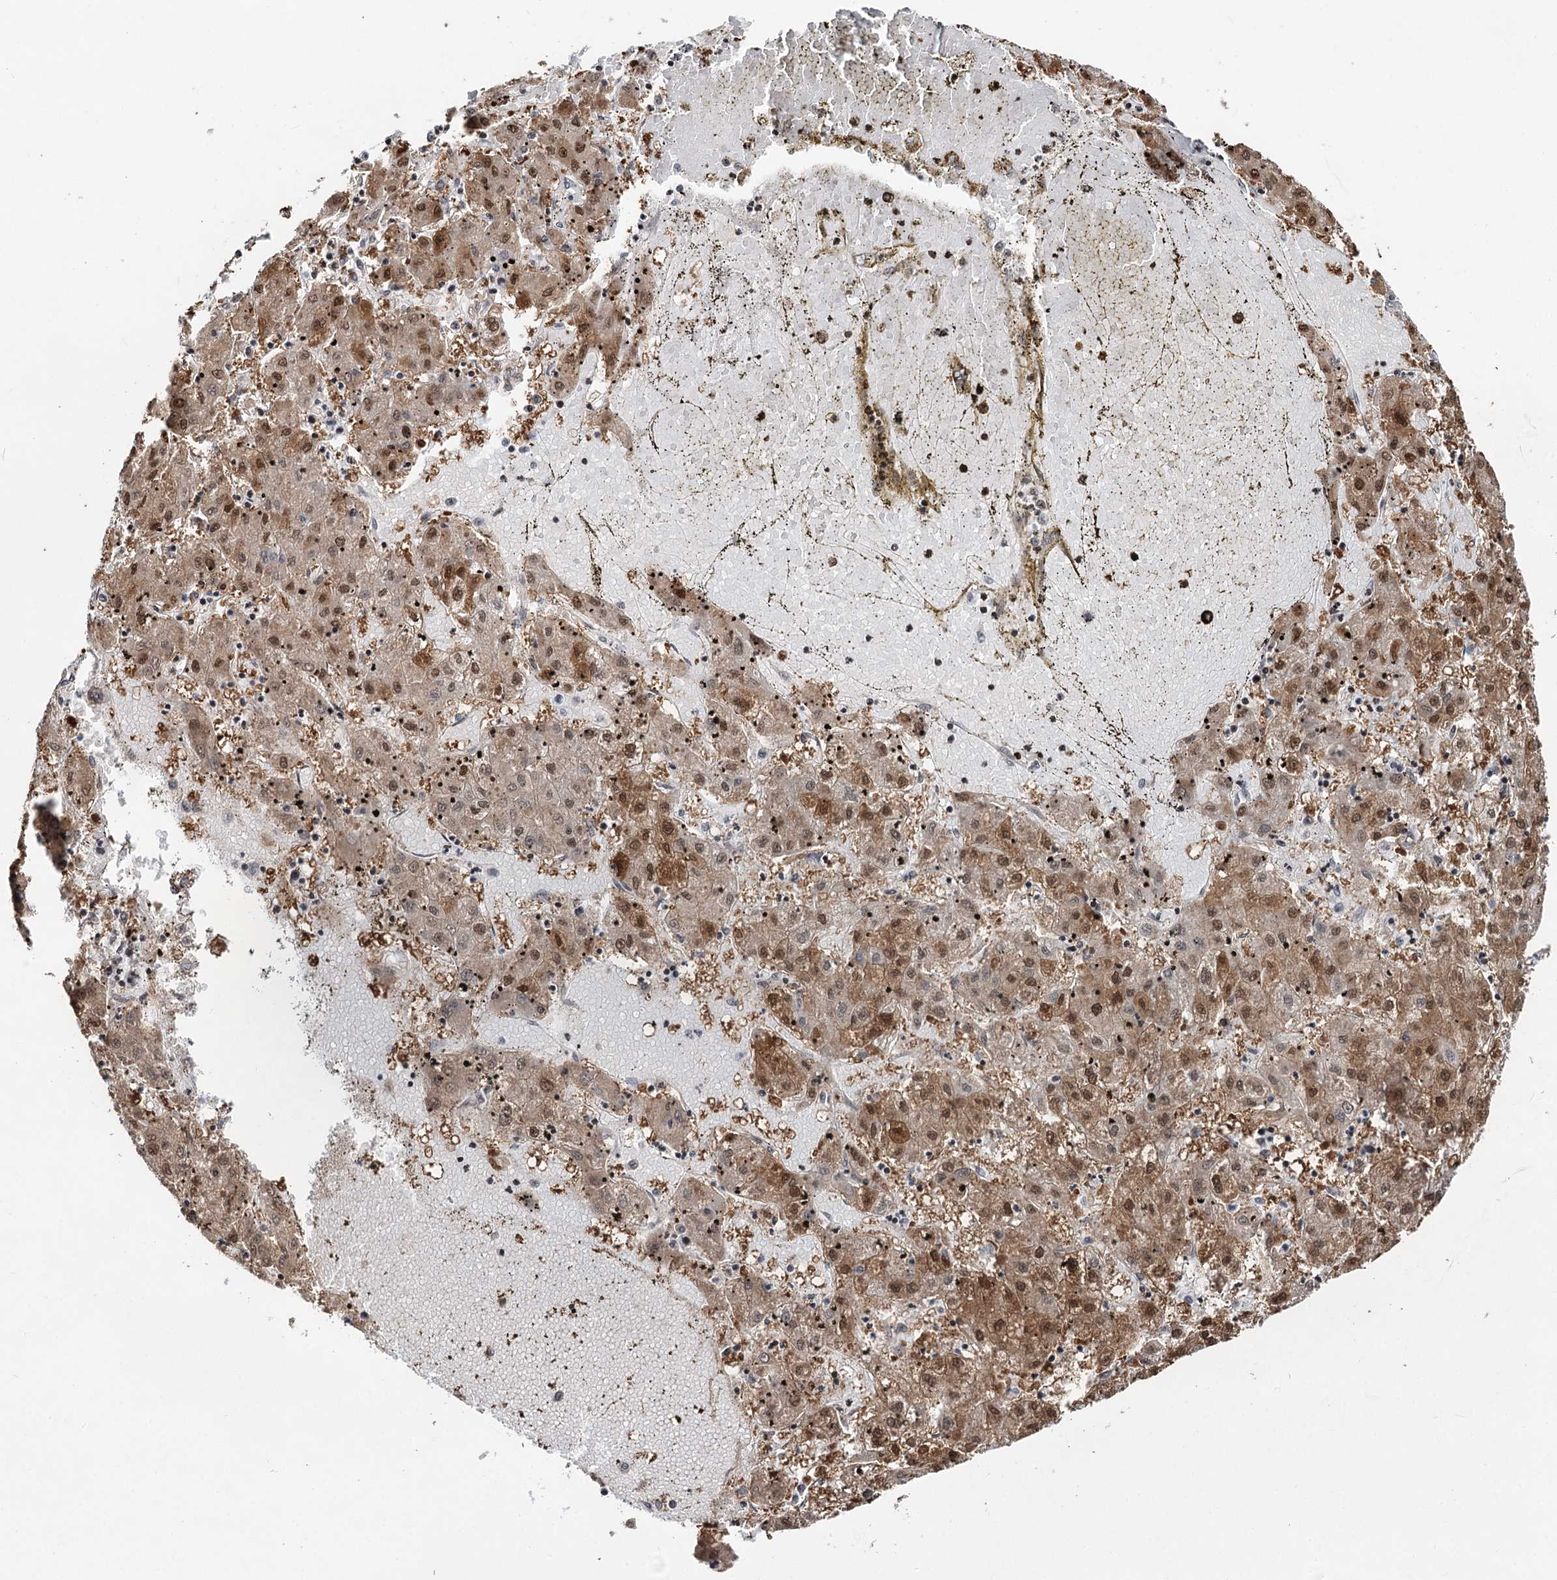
{"staining": {"intensity": "moderate", "quantity": ">75%", "location": "cytoplasmic/membranous,nuclear"}, "tissue": "liver cancer", "cell_type": "Tumor cells", "image_type": "cancer", "snomed": [{"axis": "morphology", "description": "Carcinoma, Hepatocellular, NOS"}, {"axis": "topography", "description": "Liver"}], "caption": "Tumor cells show moderate cytoplasmic/membranous and nuclear staining in approximately >75% of cells in liver cancer (hepatocellular carcinoma).", "gene": "PTGR1", "patient": {"sex": "male", "age": 72}}